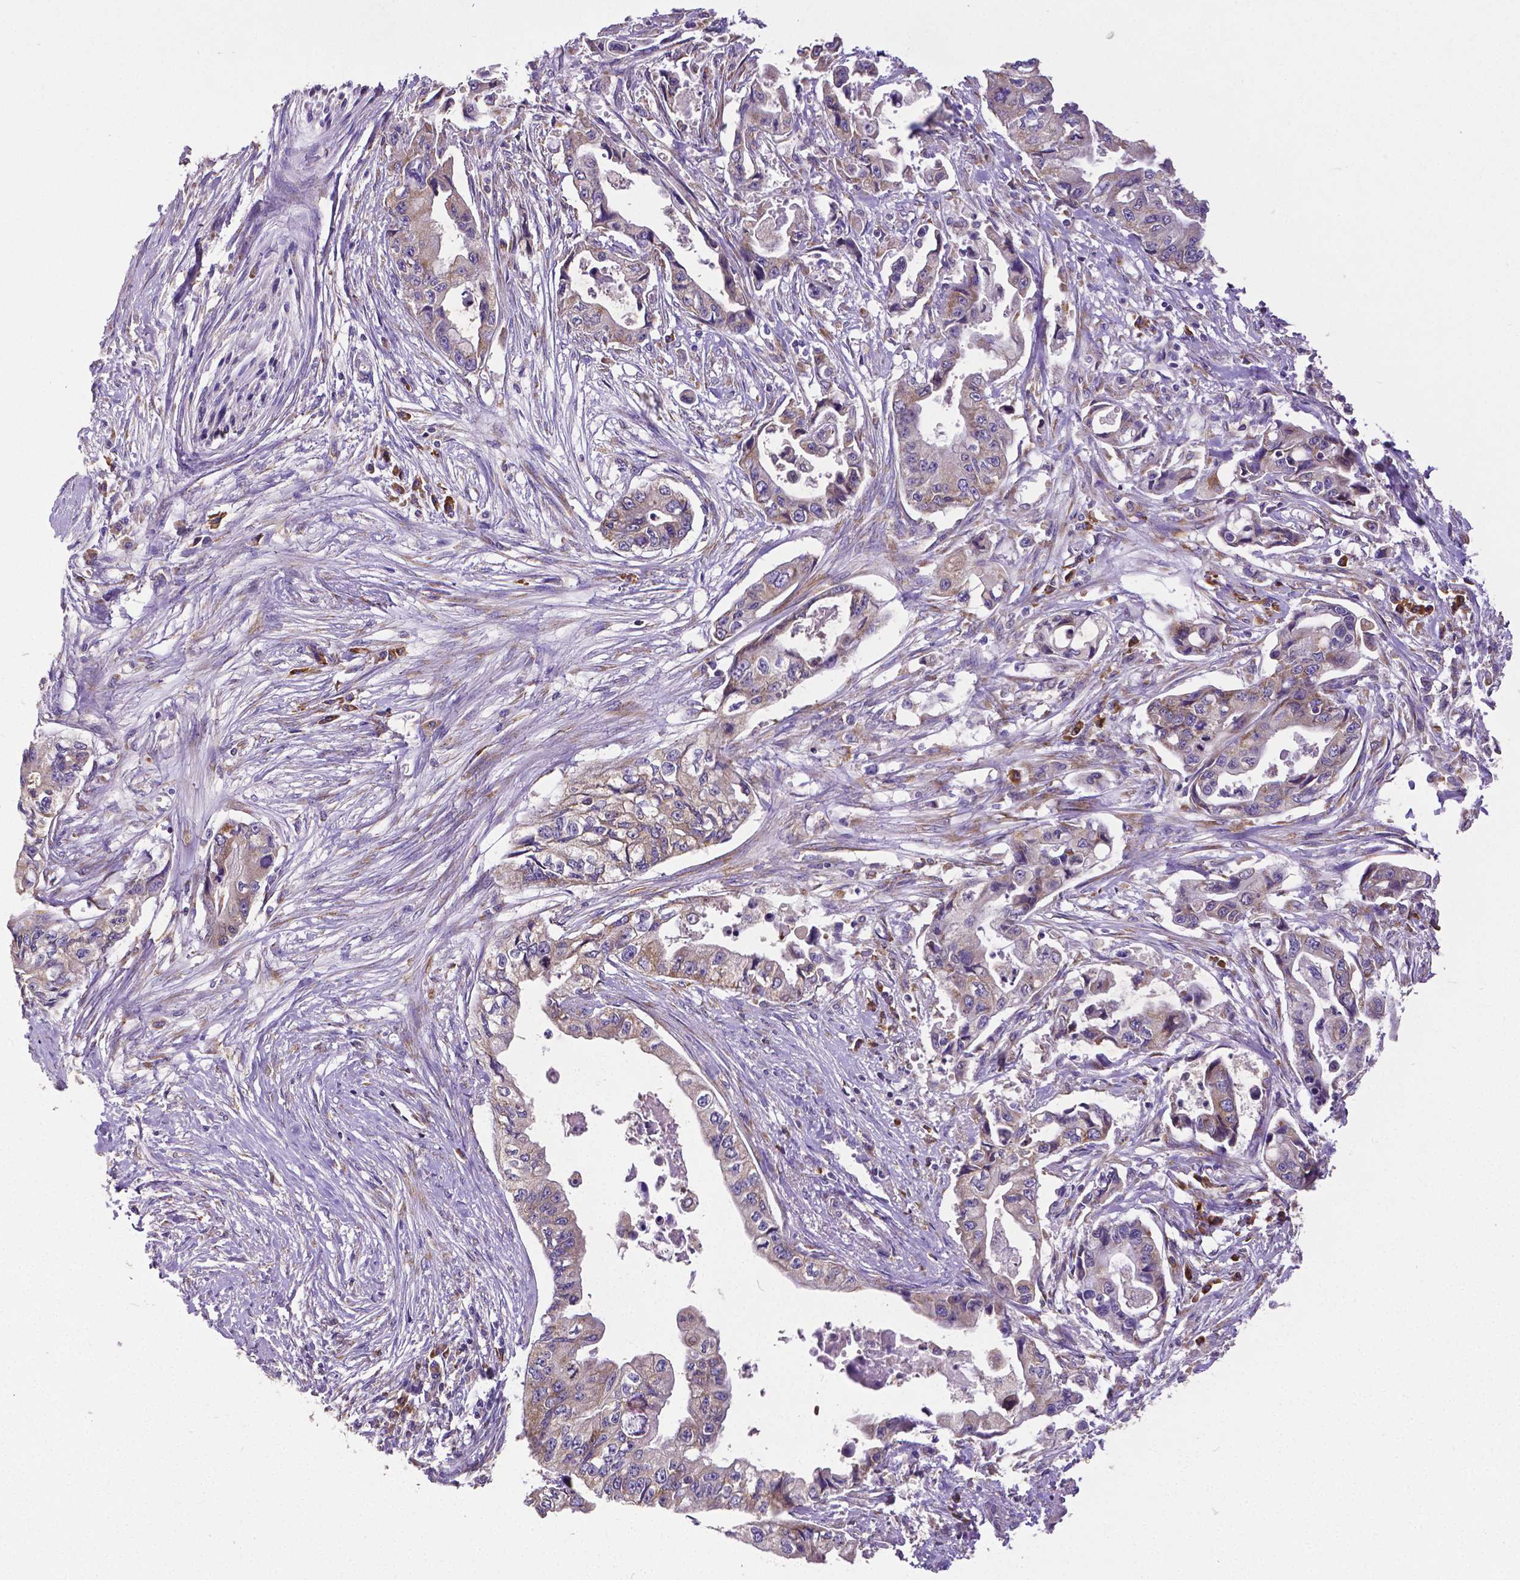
{"staining": {"intensity": "weak", "quantity": "25%-75%", "location": "cytoplasmic/membranous"}, "tissue": "pancreatic cancer", "cell_type": "Tumor cells", "image_type": "cancer", "snomed": [{"axis": "morphology", "description": "Adenocarcinoma, NOS"}, {"axis": "topography", "description": "Pancreas"}], "caption": "Tumor cells demonstrate weak cytoplasmic/membranous positivity in about 25%-75% of cells in pancreatic cancer.", "gene": "MTDH", "patient": {"sex": "male", "age": 66}}